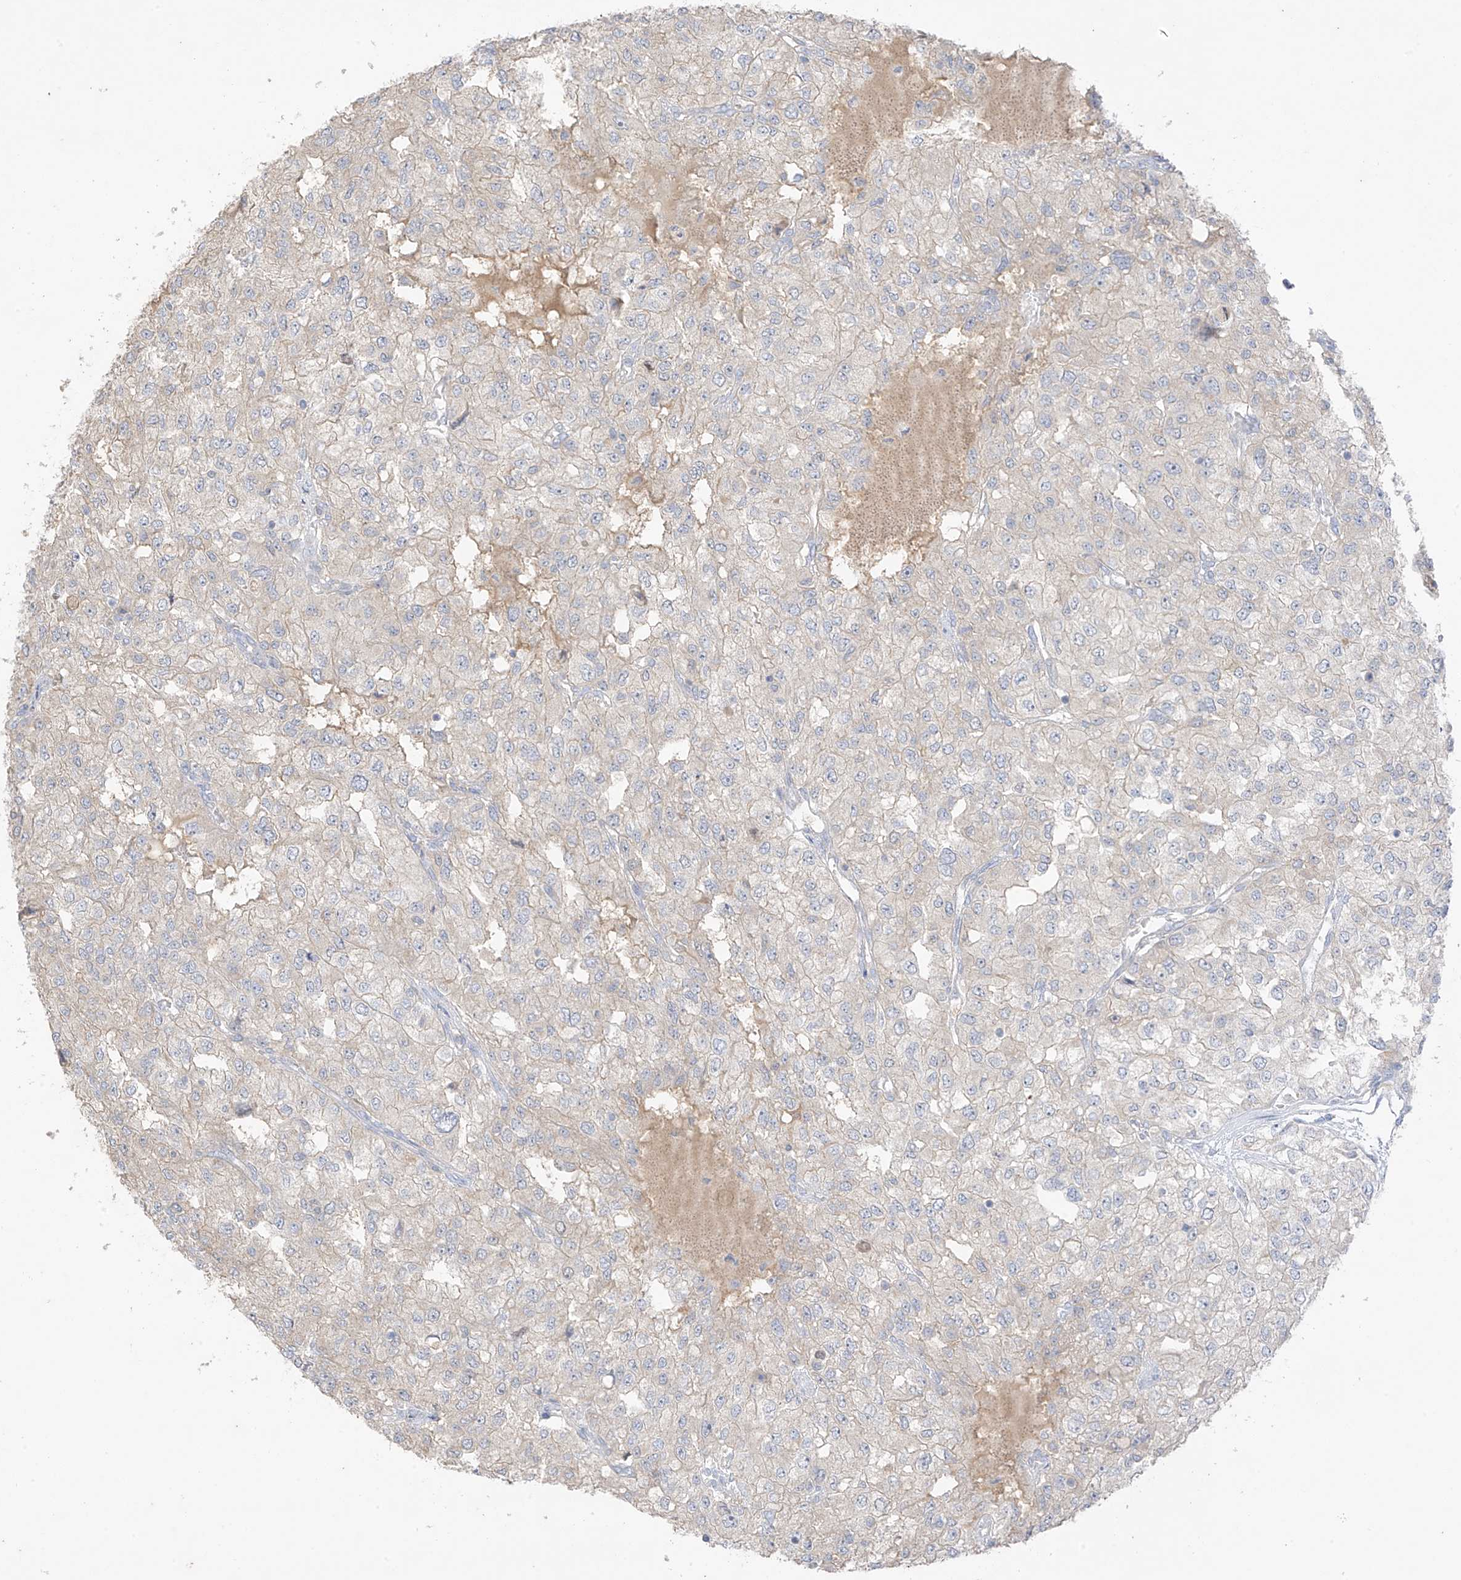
{"staining": {"intensity": "negative", "quantity": "none", "location": "none"}, "tissue": "renal cancer", "cell_type": "Tumor cells", "image_type": "cancer", "snomed": [{"axis": "morphology", "description": "Adenocarcinoma, NOS"}, {"axis": "topography", "description": "Kidney"}], "caption": "Tumor cells are negative for brown protein staining in renal adenocarcinoma. (Stains: DAB IHC with hematoxylin counter stain, Microscopy: brightfield microscopy at high magnification).", "gene": "CAPN13", "patient": {"sex": "female", "age": 54}}